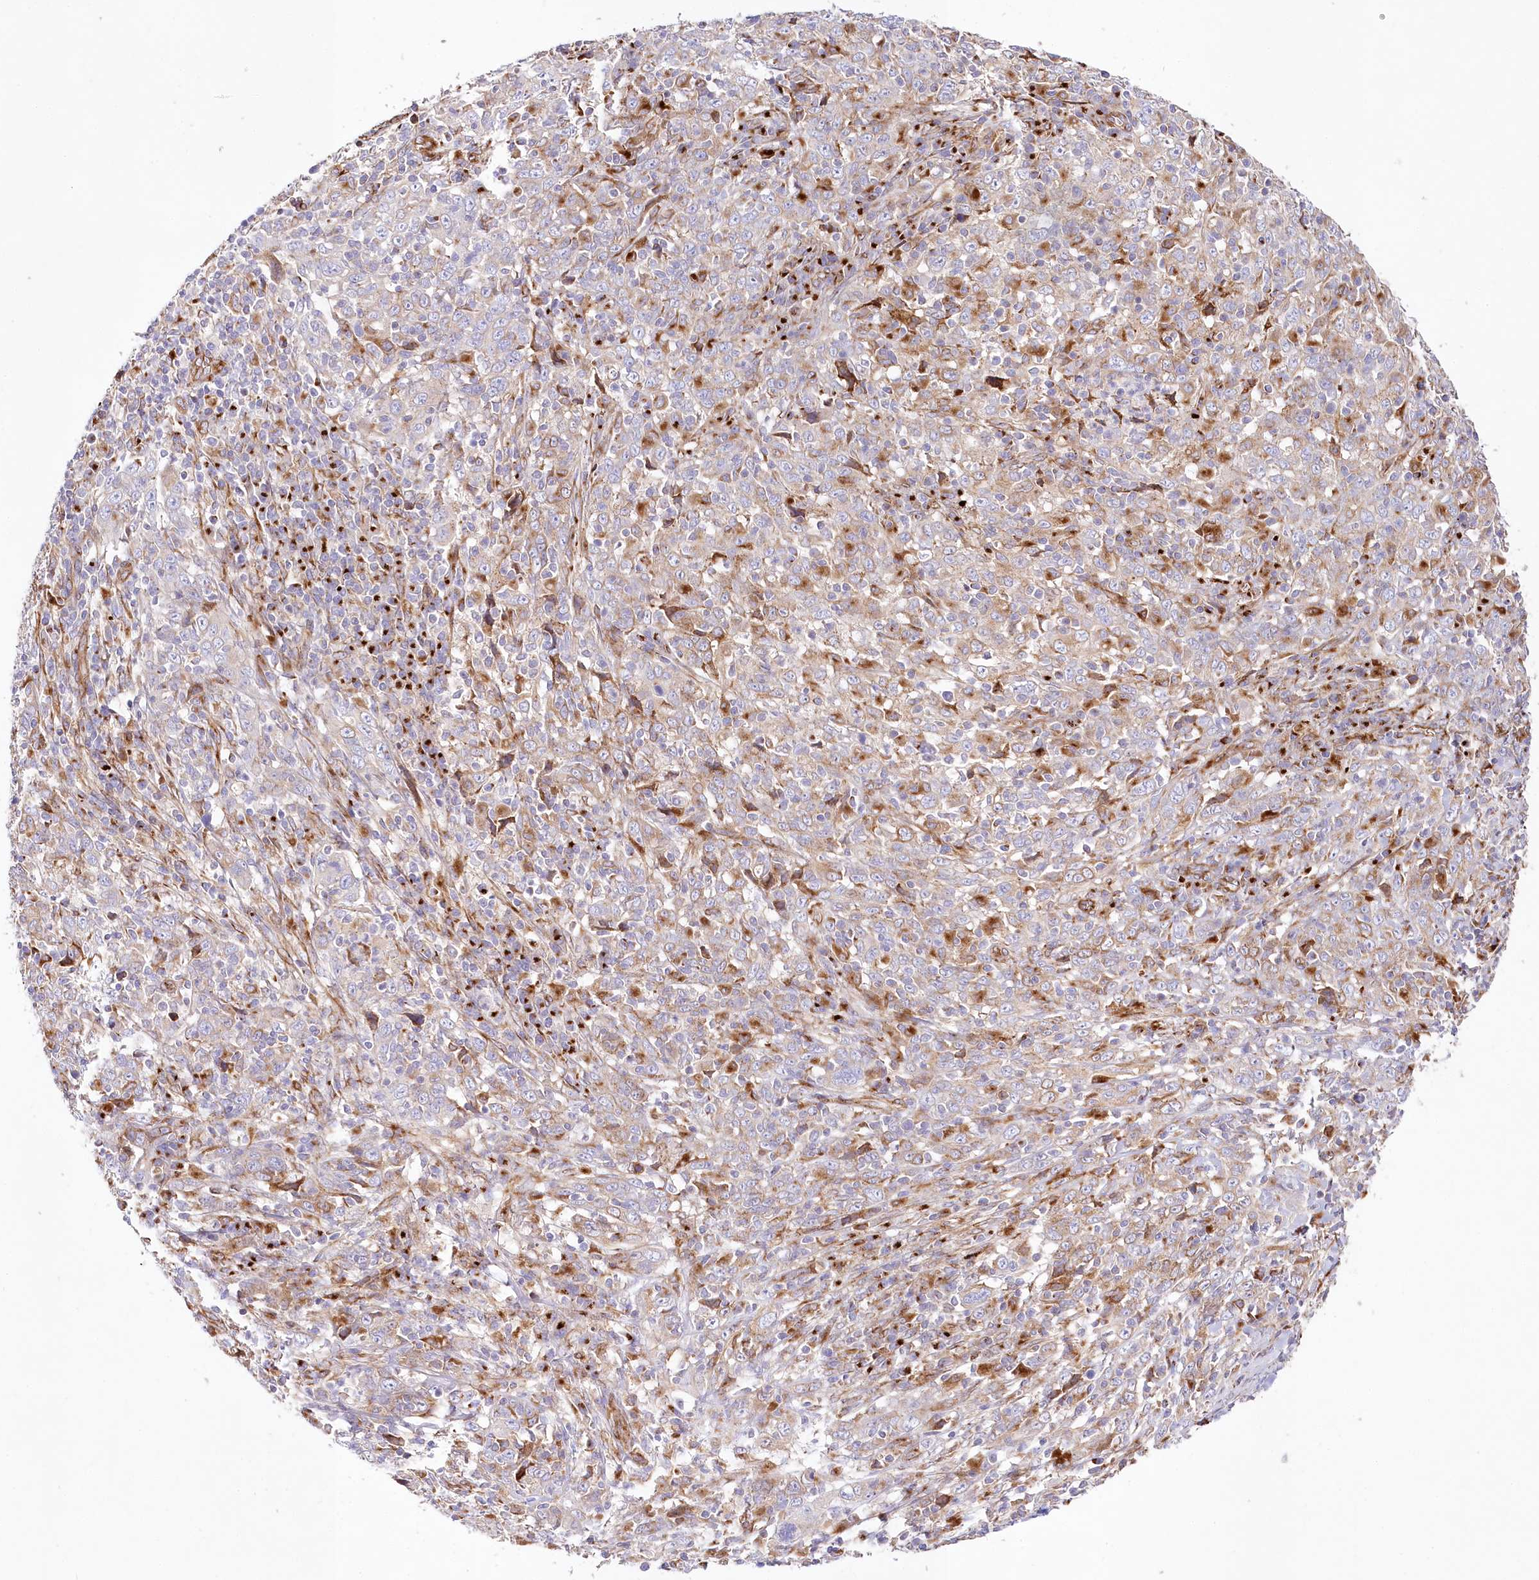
{"staining": {"intensity": "moderate", "quantity": "25%-75%", "location": "cytoplasmic/membranous"}, "tissue": "cervical cancer", "cell_type": "Tumor cells", "image_type": "cancer", "snomed": [{"axis": "morphology", "description": "Squamous cell carcinoma, NOS"}, {"axis": "topography", "description": "Cervix"}], "caption": "Squamous cell carcinoma (cervical) was stained to show a protein in brown. There is medium levels of moderate cytoplasmic/membranous expression in approximately 25%-75% of tumor cells.", "gene": "ABRAXAS2", "patient": {"sex": "female", "age": 46}}